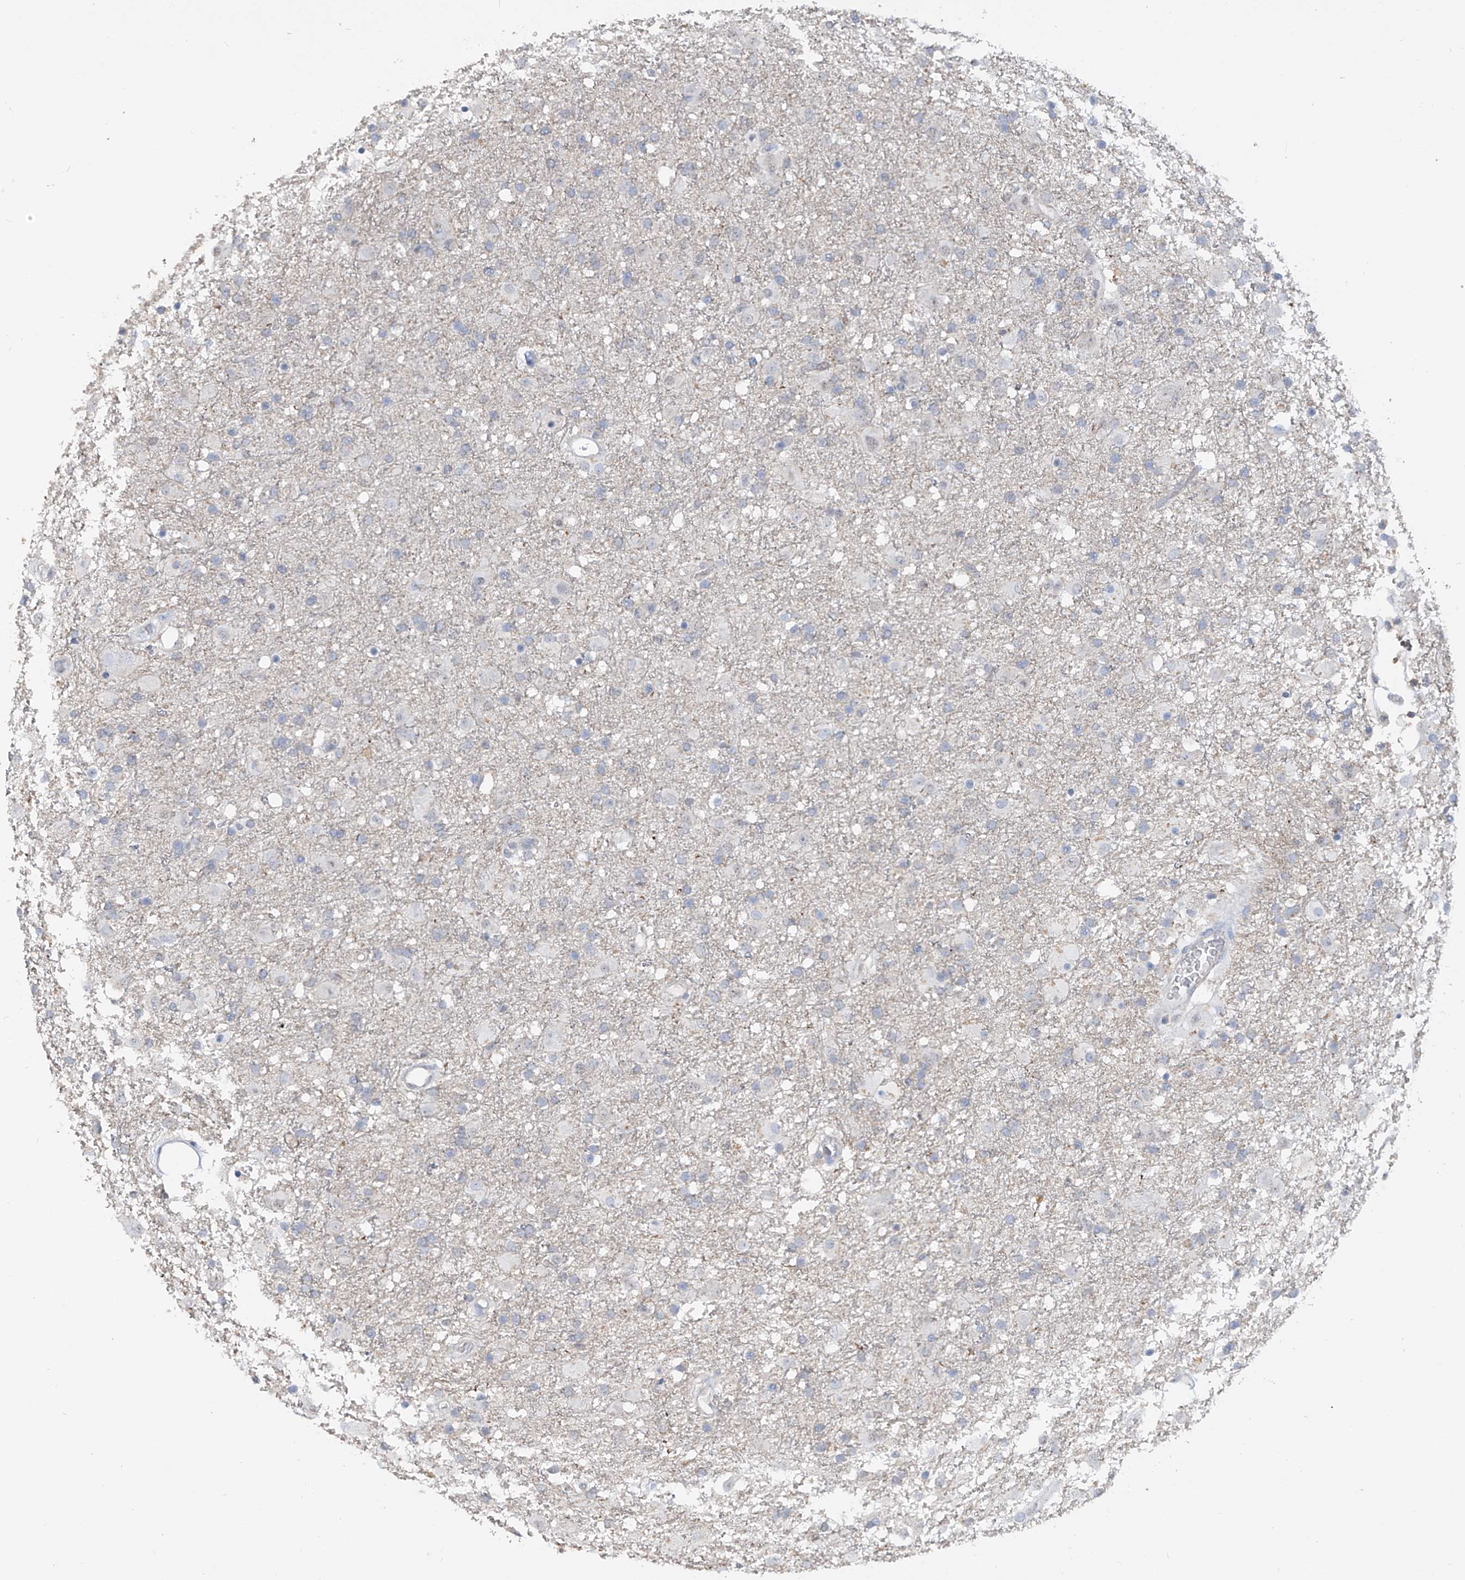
{"staining": {"intensity": "negative", "quantity": "none", "location": "none"}, "tissue": "glioma", "cell_type": "Tumor cells", "image_type": "cancer", "snomed": [{"axis": "morphology", "description": "Glioma, malignant, Low grade"}, {"axis": "topography", "description": "Brain"}], "caption": "IHC image of human malignant glioma (low-grade) stained for a protein (brown), which shows no staining in tumor cells.", "gene": "HAS3", "patient": {"sex": "male", "age": 65}}